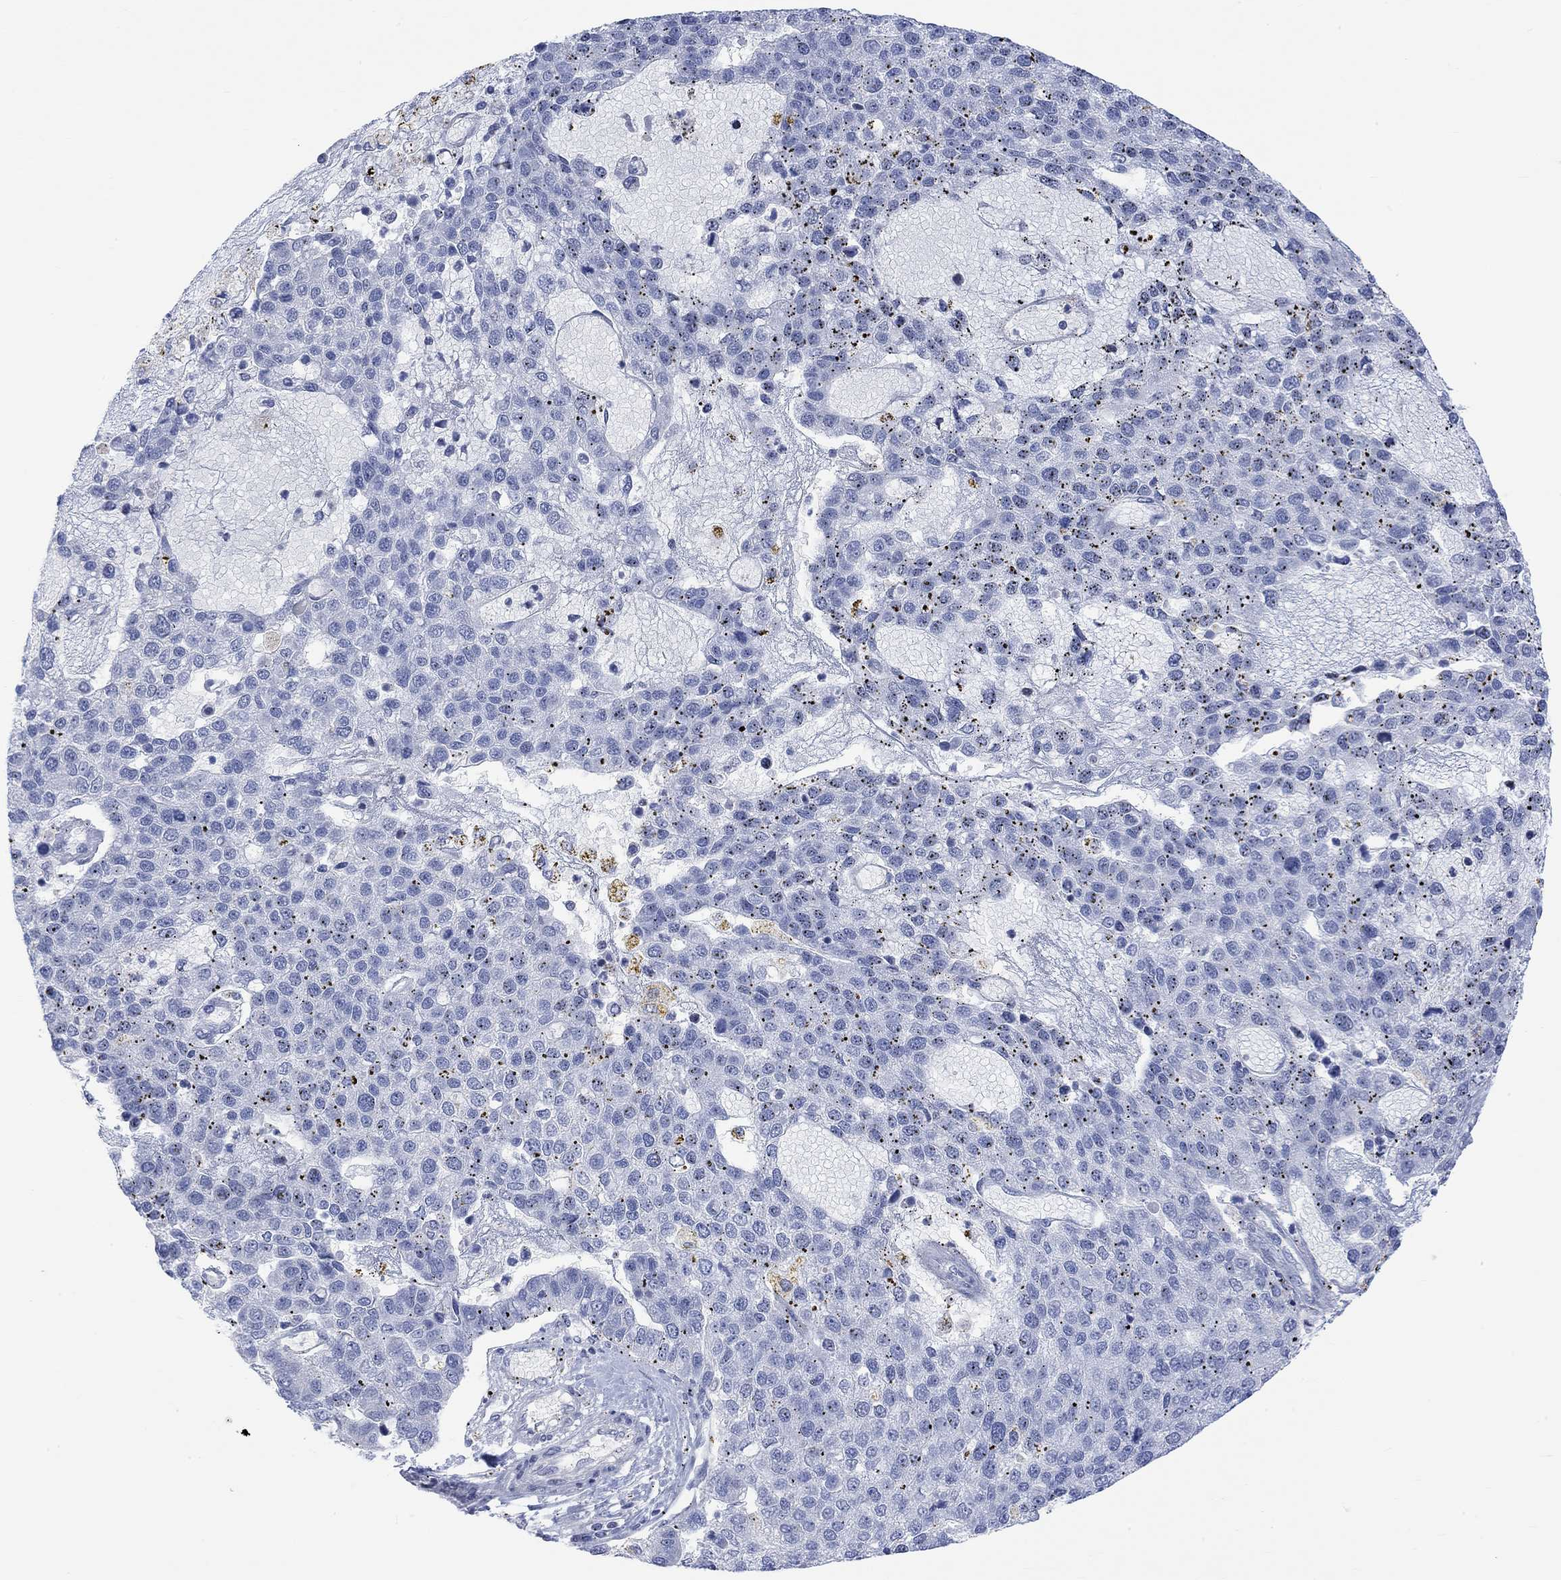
{"staining": {"intensity": "negative", "quantity": "none", "location": "none"}, "tissue": "pancreatic cancer", "cell_type": "Tumor cells", "image_type": "cancer", "snomed": [{"axis": "morphology", "description": "Adenocarcinoma, NOS"}, {"axis": "topography", "description": "Pancreas"}], "caption": "Tumor cells are negative for protein expression in human adenocarcinoma (pancreatic).", "gene": "DCX", "patient": {"sex": "female", "age": 61}}